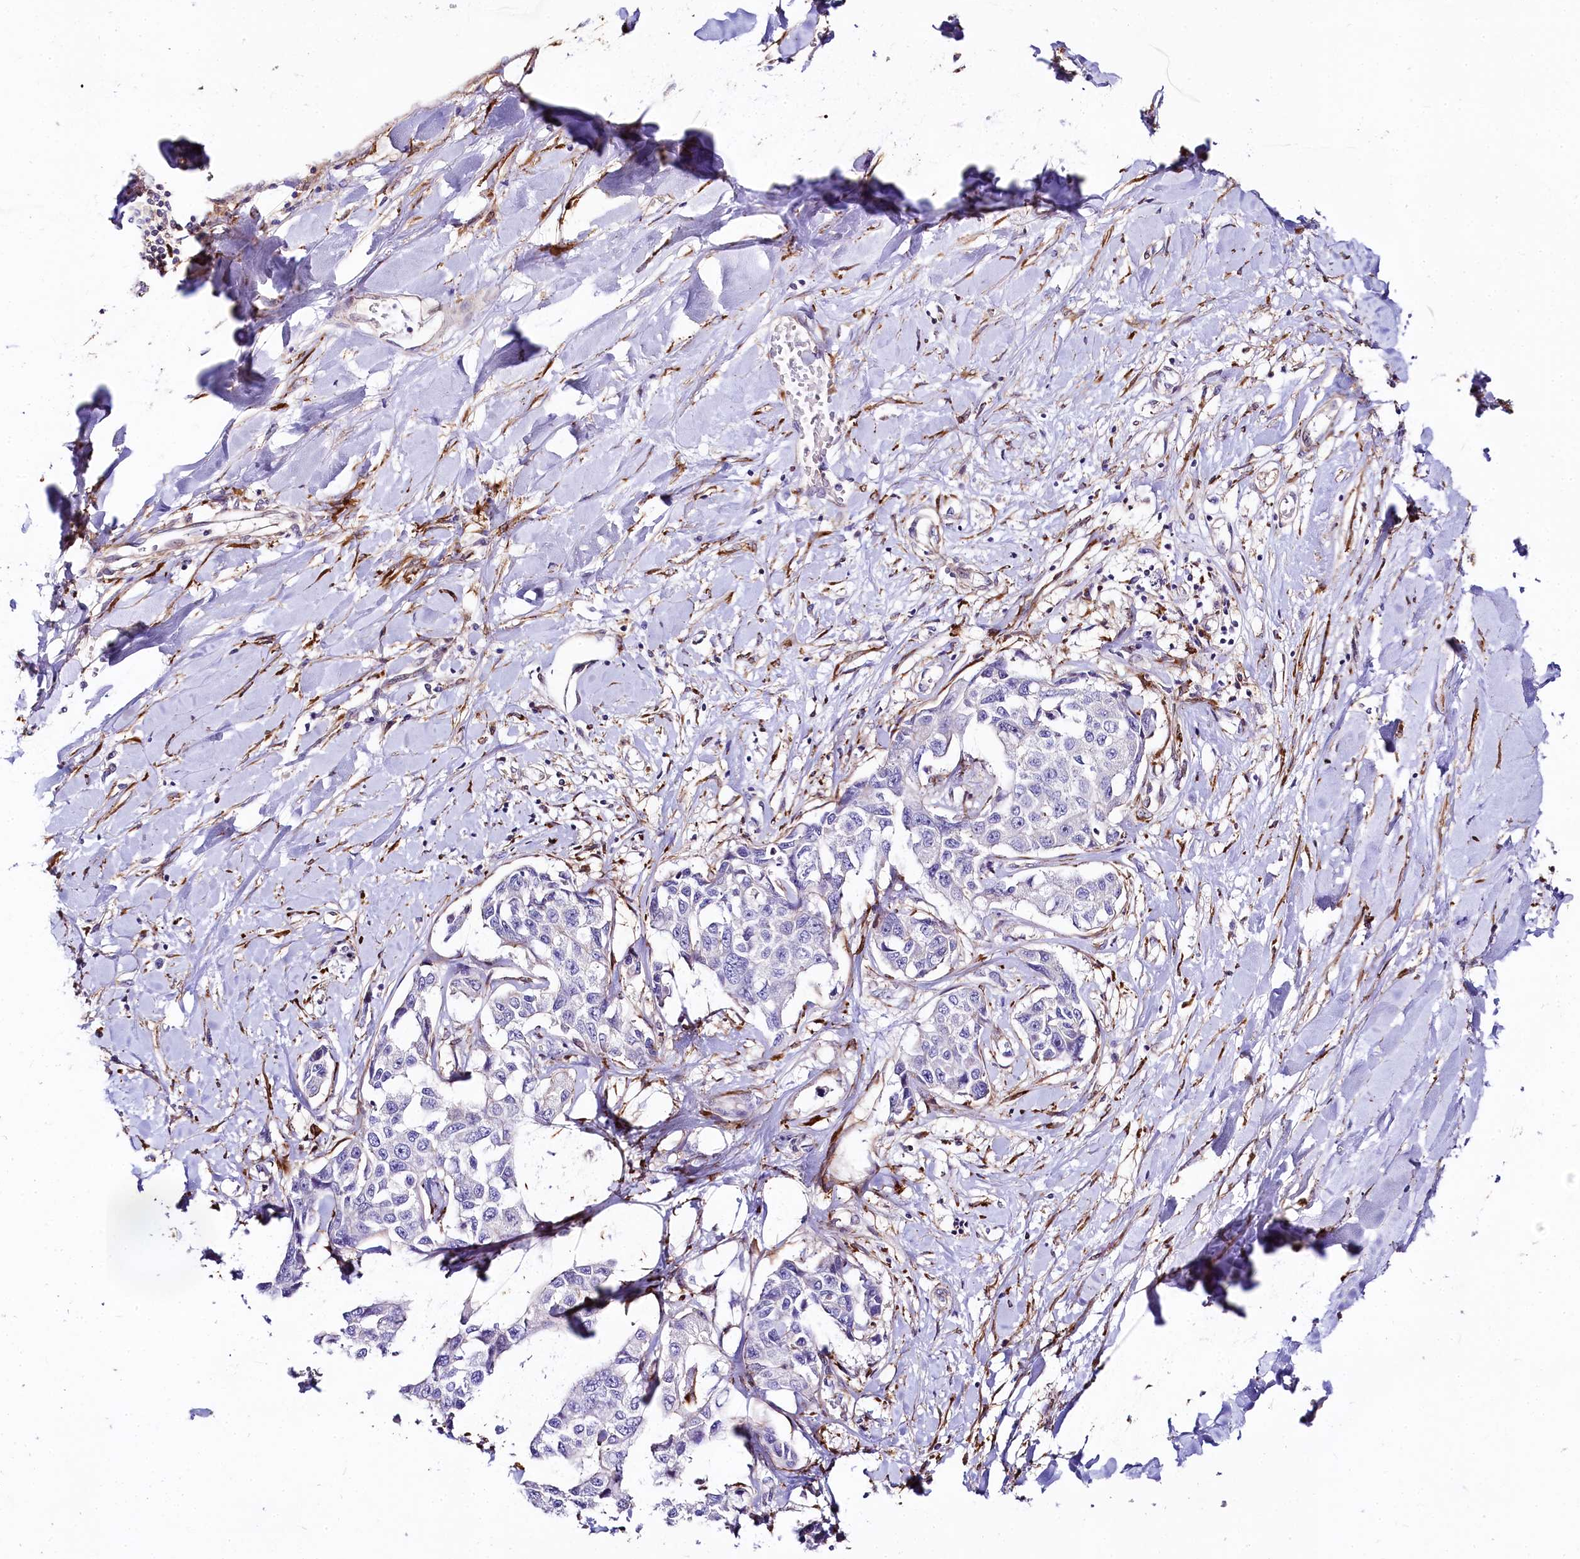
{"staining": {"intensity": "negative", "quantity": "none", "location": "none"}, "tissue": "liver cancer", "cell_type": "Tumor cells", "image_type": "cancer", "snomed": [{"axis": "morphology", "description": "Cholangiocarcinoma"}, {"axis": "topography", "description": "Liver"}], "caption": "This is an immunohistochemistry micrograph of liver cancer (cholangiocarcinoma). There is no expression in tumor cells.", "gene": "FCHSD2", "patient": {"sex": "male", "age": 59}}